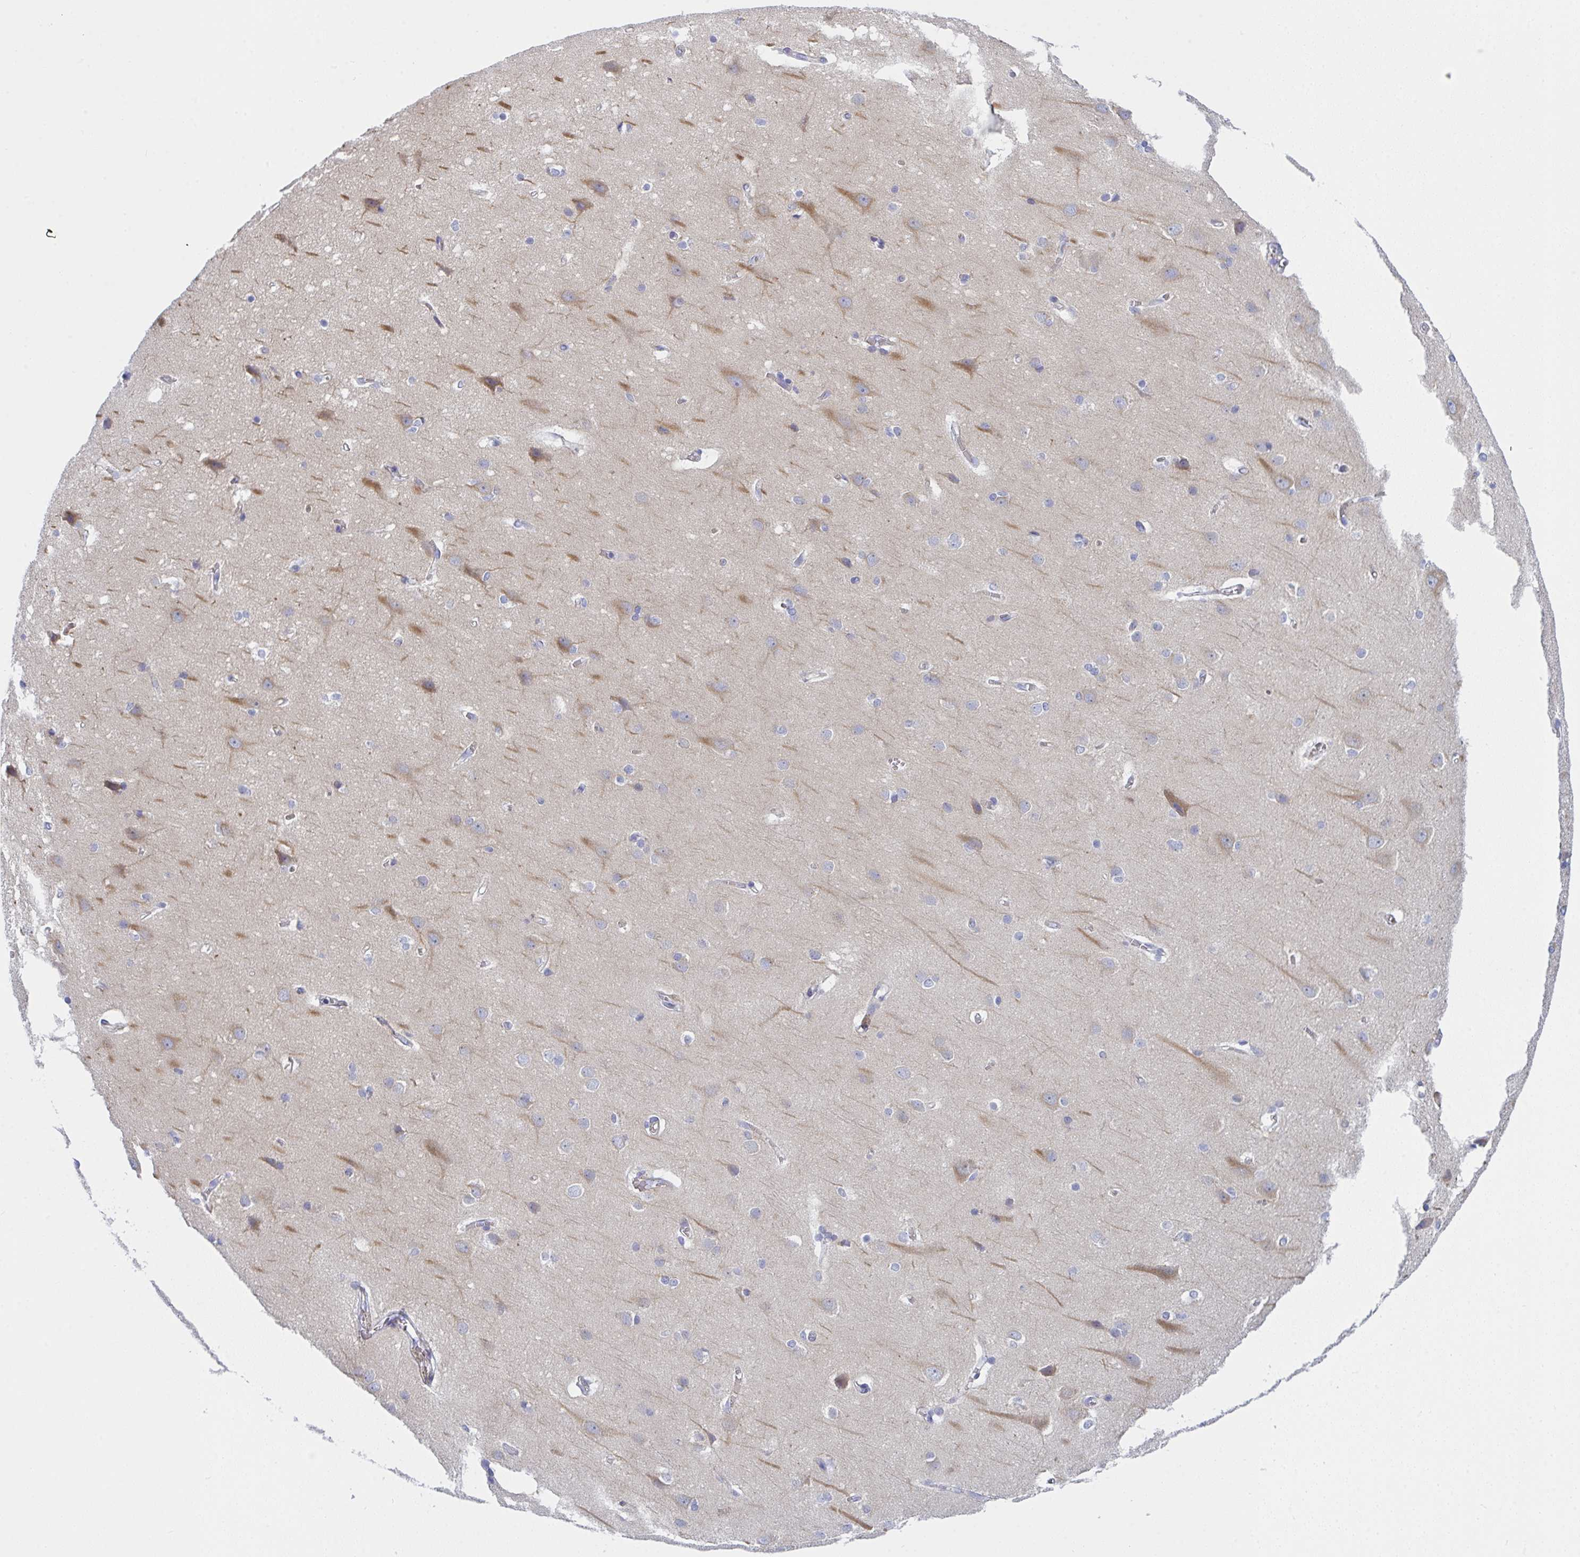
{"staining": {"intensity": "negative", "quantity": "none", "location": "none"}, "tissue": "cerebral cortex", "cell_type": "Endothelial cells", "image_type": "normal", "snomed": [{"axis": "morphology", "description": "Normal tissue, NOS"}, {"axis": "topography", "description": "Cerebral cortex"}], "caption": "An immunohistochemistry (IHC) image of unremarkable cerebral cortex is shown. There is no staining in endothelial cells of cerebral cortex.", "gene": "CEP170B", "patient": {"sex": "male", "age": 37}}